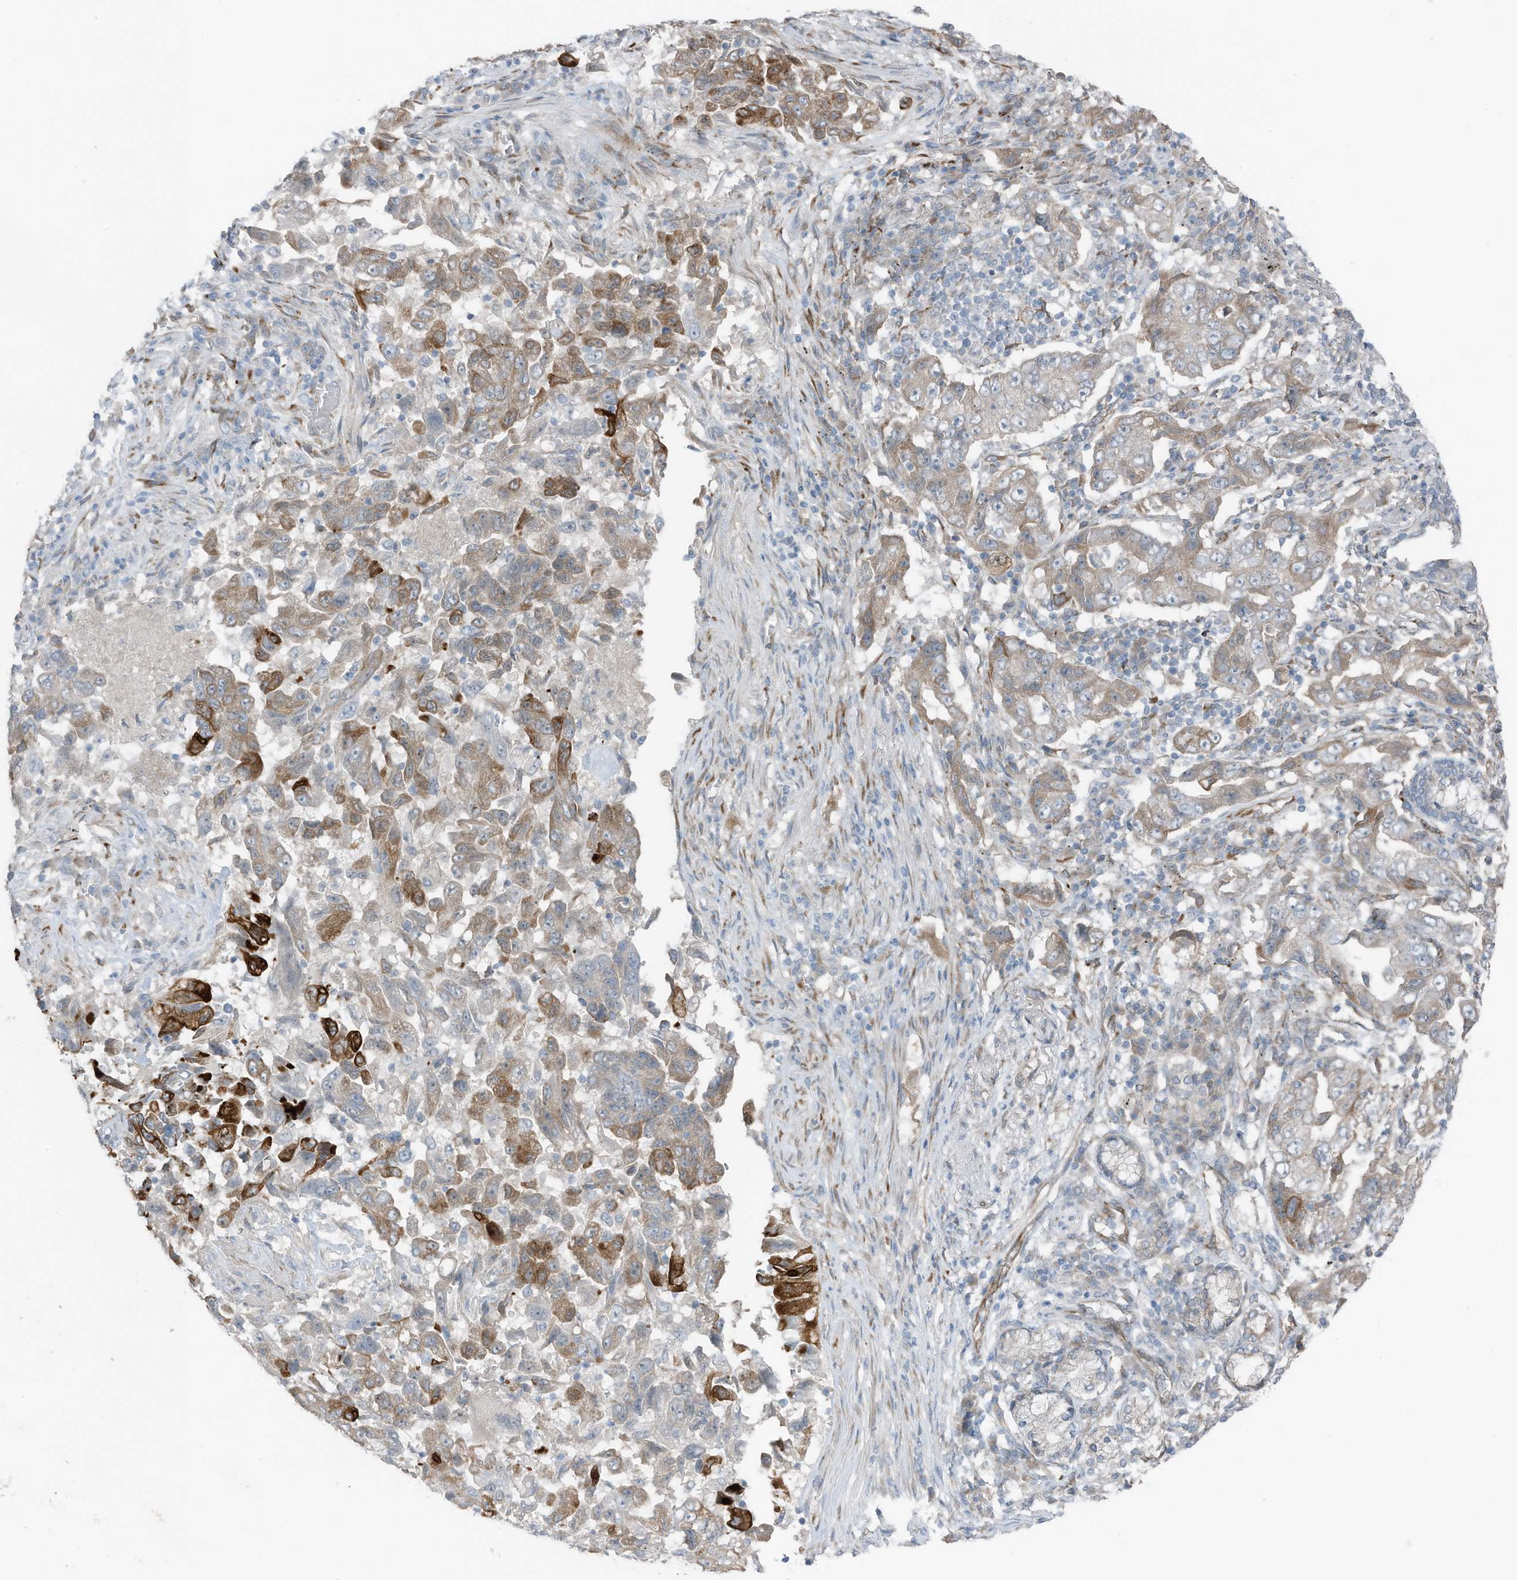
{"staining": {"intensity": "strong", "quantity": "25%-75%", "location": "cytoplasmic/membranous"}, "tissue": "lung cancer", "cell_type": "Tumor cells", "image_type": "cancer", "snomed": [{"axis": "morphology", "description": "Adenocarcinoma, NOS"}, {"axis": "topography", "description": "Lung"}], "caption": "Lung cancer (adenocarcinoma) tissue exhibits strong cytoplasmic/membranous expression in approximately 25%-75% of tumor cells, visualized by immunohistochemistry.", "gene": "ARHGEF33", "patient": {"sex": "female", "age": 51}}